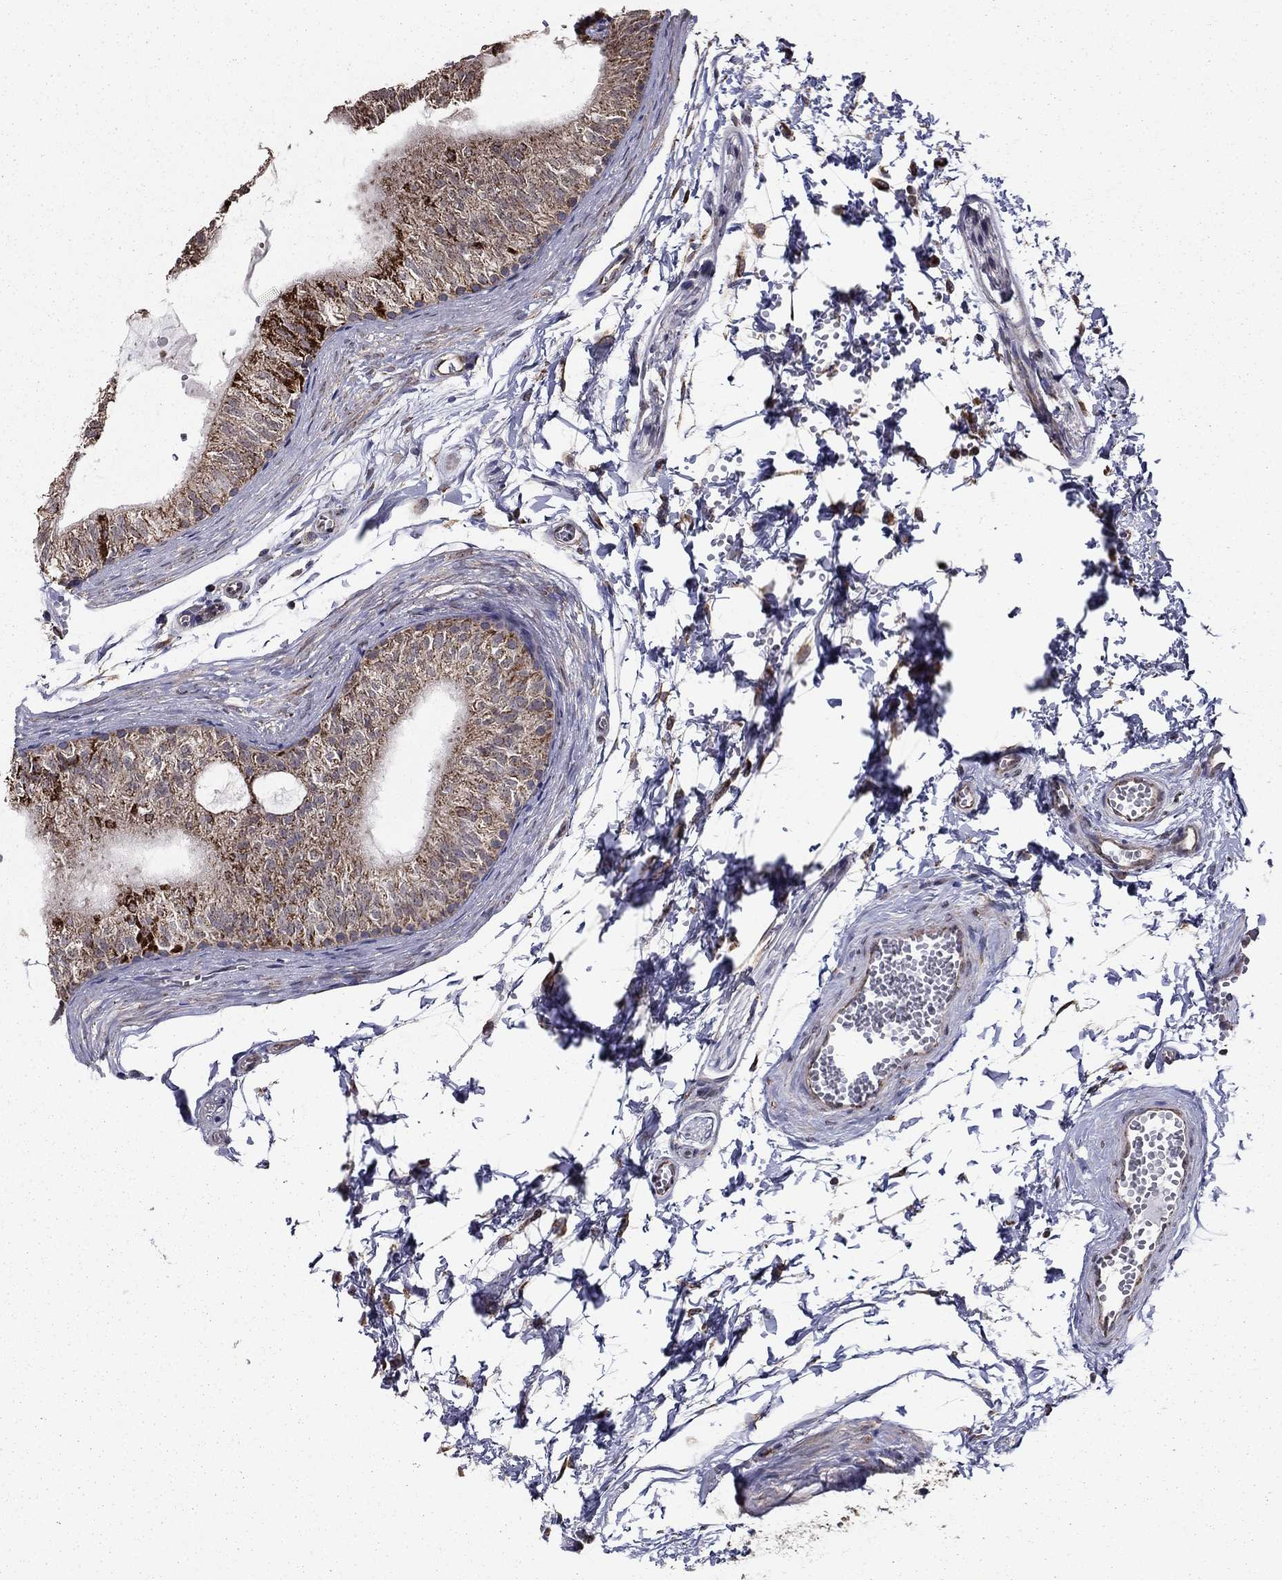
{"staining": {"intensity": "moderate", "quantity": "25%-75%", "location": "cytoplasmic/membranous"}, "tissue": "epididymis", "cell_type": "Glandular cells", "image_type": "normal", "snomed": [{"axis": "morphology", "description": "Normal tissue, NOS"}, {"axis": "topography", "description": "Epididymis"}], "caption": "Protein expression by immunohistochemistry exhibits moderate cytoplasmic/membranous expression in approximately 25%-75% of glandular cells in normal epididymis. The staining is performed using DAB (3,3'-diaminobenzidine) brown chromogen to label protein expression. The nuclei are counter-stained blue using hematoxylin.", "gene": "NKIRAS1", "patient": {"sex": "male", "age": 22}}